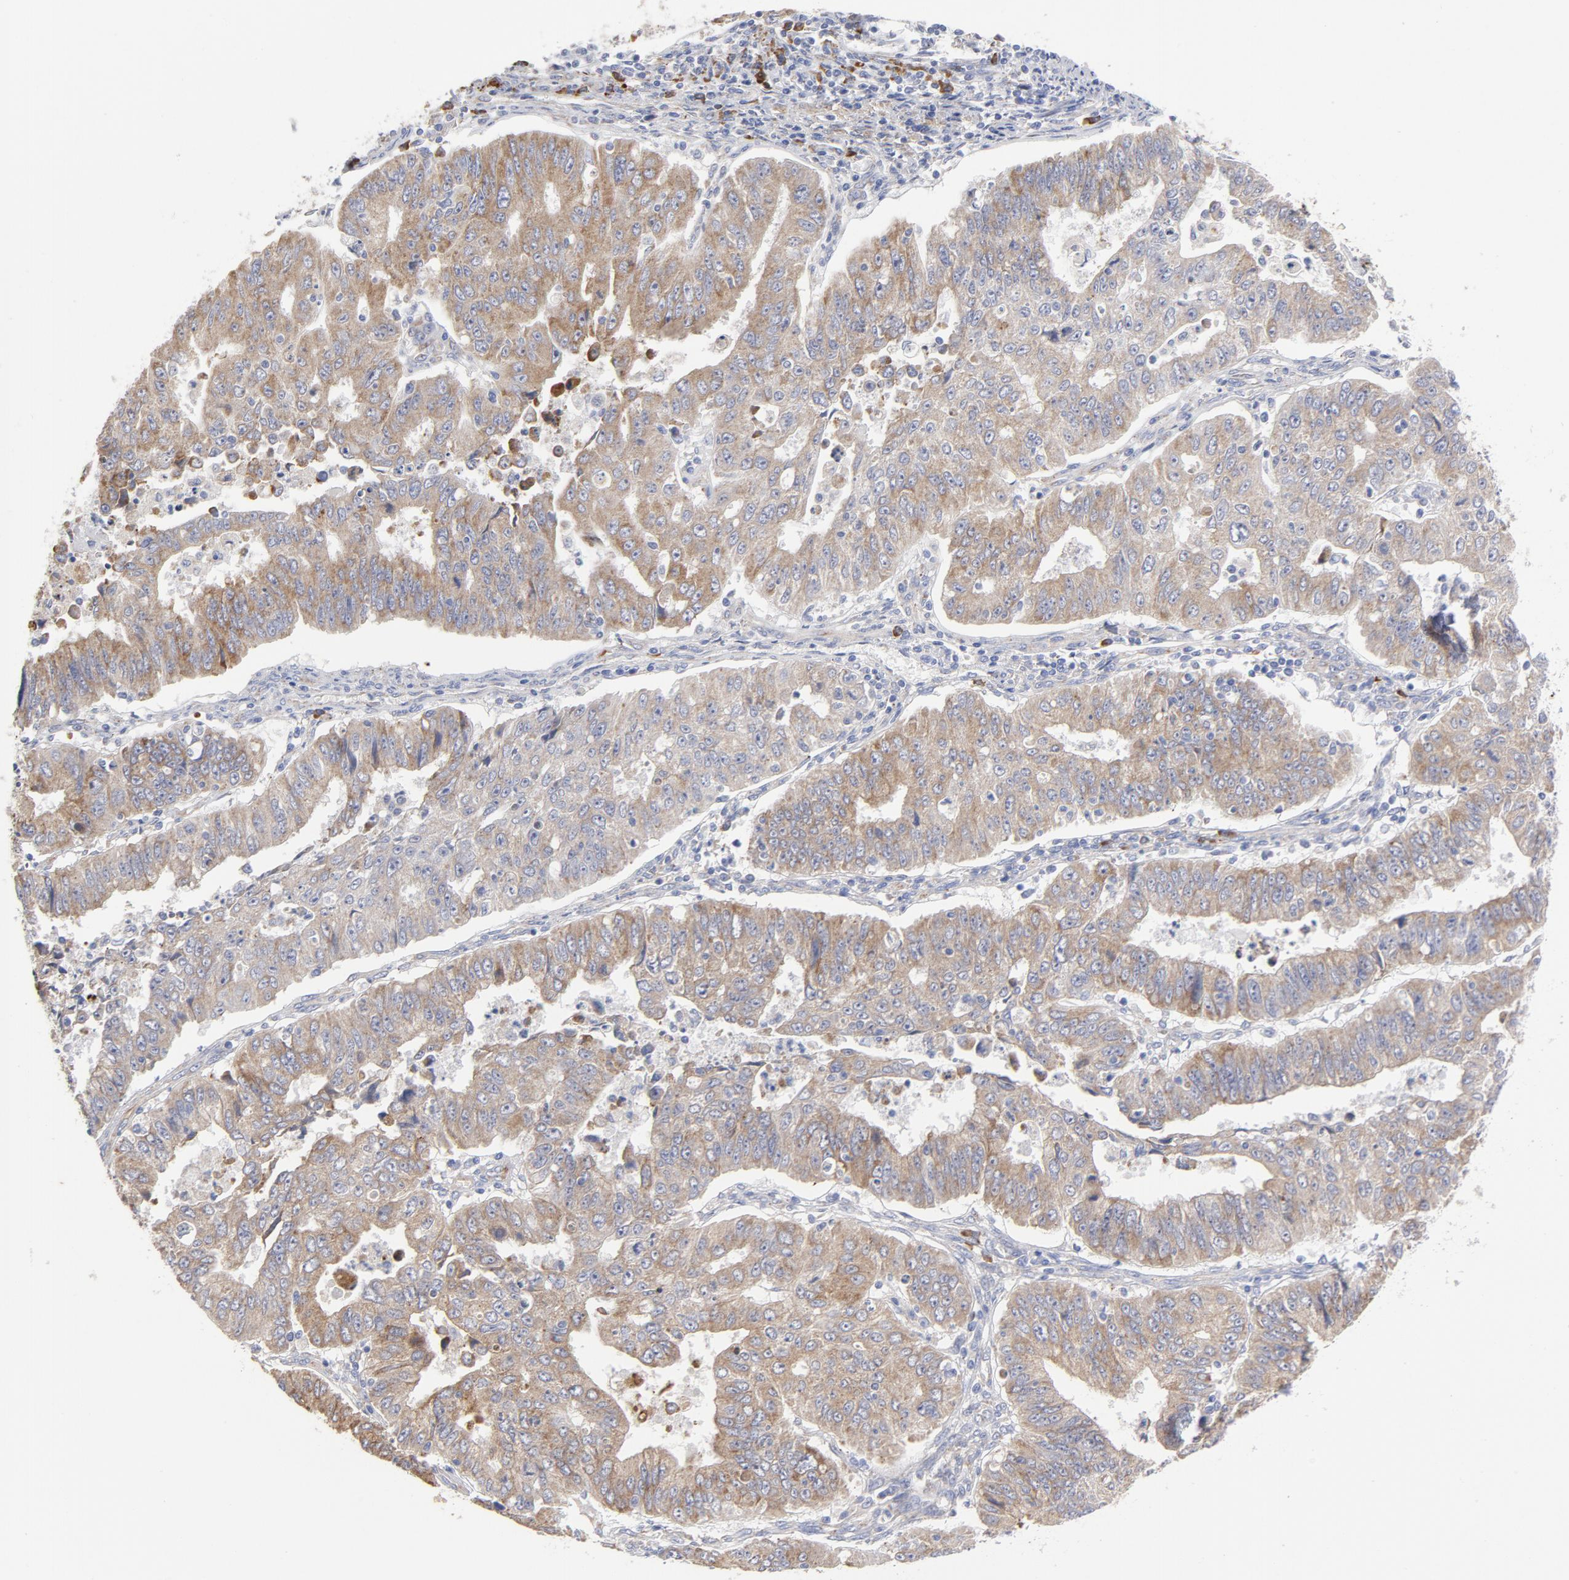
{"staining": {"intensity": "moderate", "quantity": ">75%", "location": "cytoplasmic/membranous"}, "tissue": "endometrial cancer", "cell_type": "Tumor cells", "image_type": "cancer", "snomed": [{"axis": "morphology", "description": "Adenocarcinoma, NOS"}, {"axis": "topography", "description": "Endometrium"}], "caption": "Immunohistochemical staining of endometrial cancer demonstrates moderate cytoplasmic/membranous protein positivity in approximately >75% of tumor cells. The staining is performed using DAB brown chromogen to label protein expression. The nuclei are counter-stained blue using hematoxylin.", "gene": "RAPGEF3", "patient": {"sex": "female", "age": 42}}